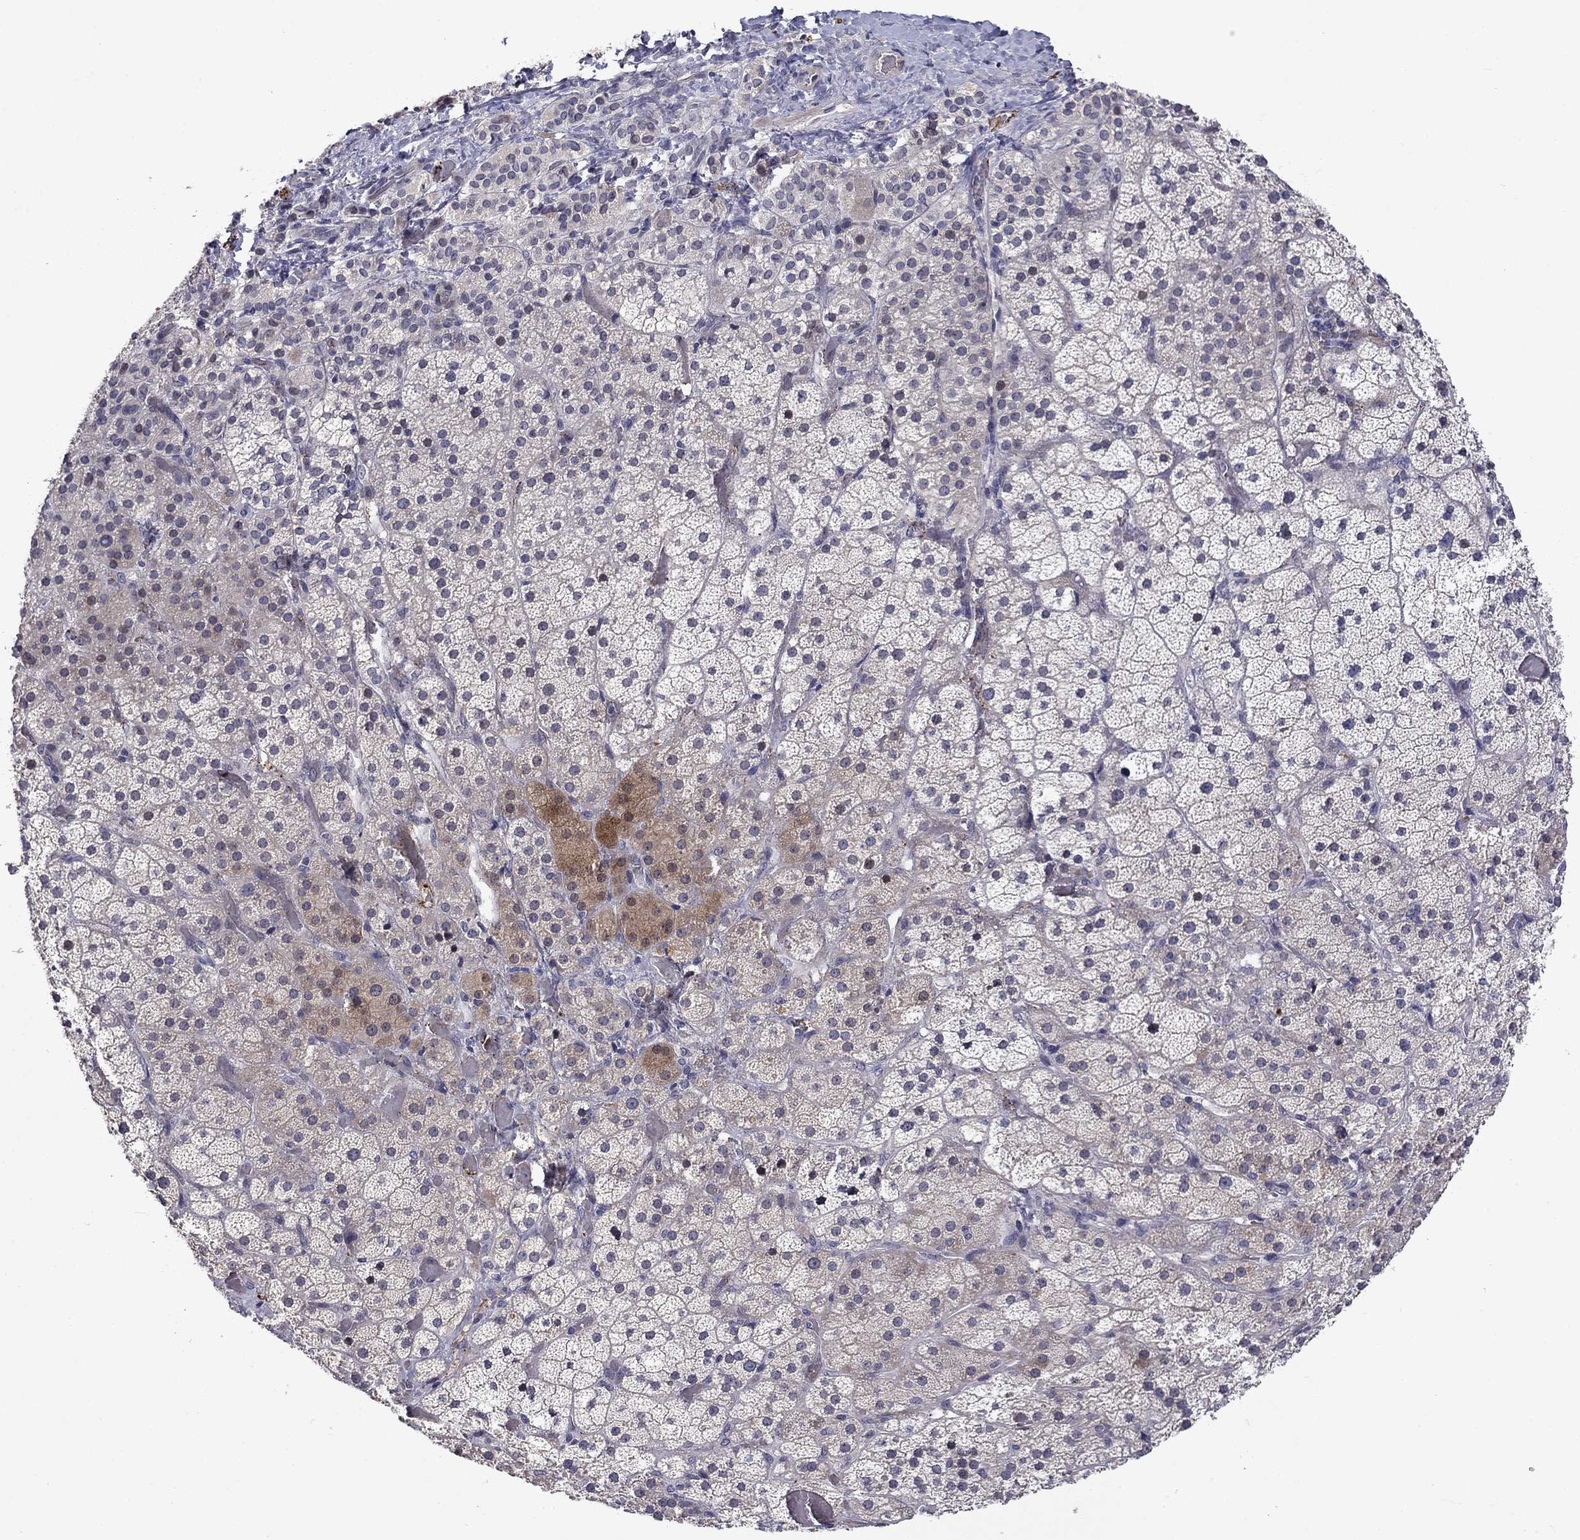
{"staining": {"intensity": "moderate", "quantity": "<25%", "location": "cytoplasmic/membranous"}, "tissue": "adrenal gland", "cell_type": "Glandular cells", "image_type": "normal", "snomed": [{"axis": "morphology", "description": "Normal tissue, NOS"}, {"axis": "topography", "description": "Adrenal gland"}], "caption": "Moderate cytoplasmic/membranous staining is identified in approximately <25% of glandular cells in unremarkable adrenal gland.", "gene": "SLITRK1", "patient": {"sex": "male", "age": 57}}